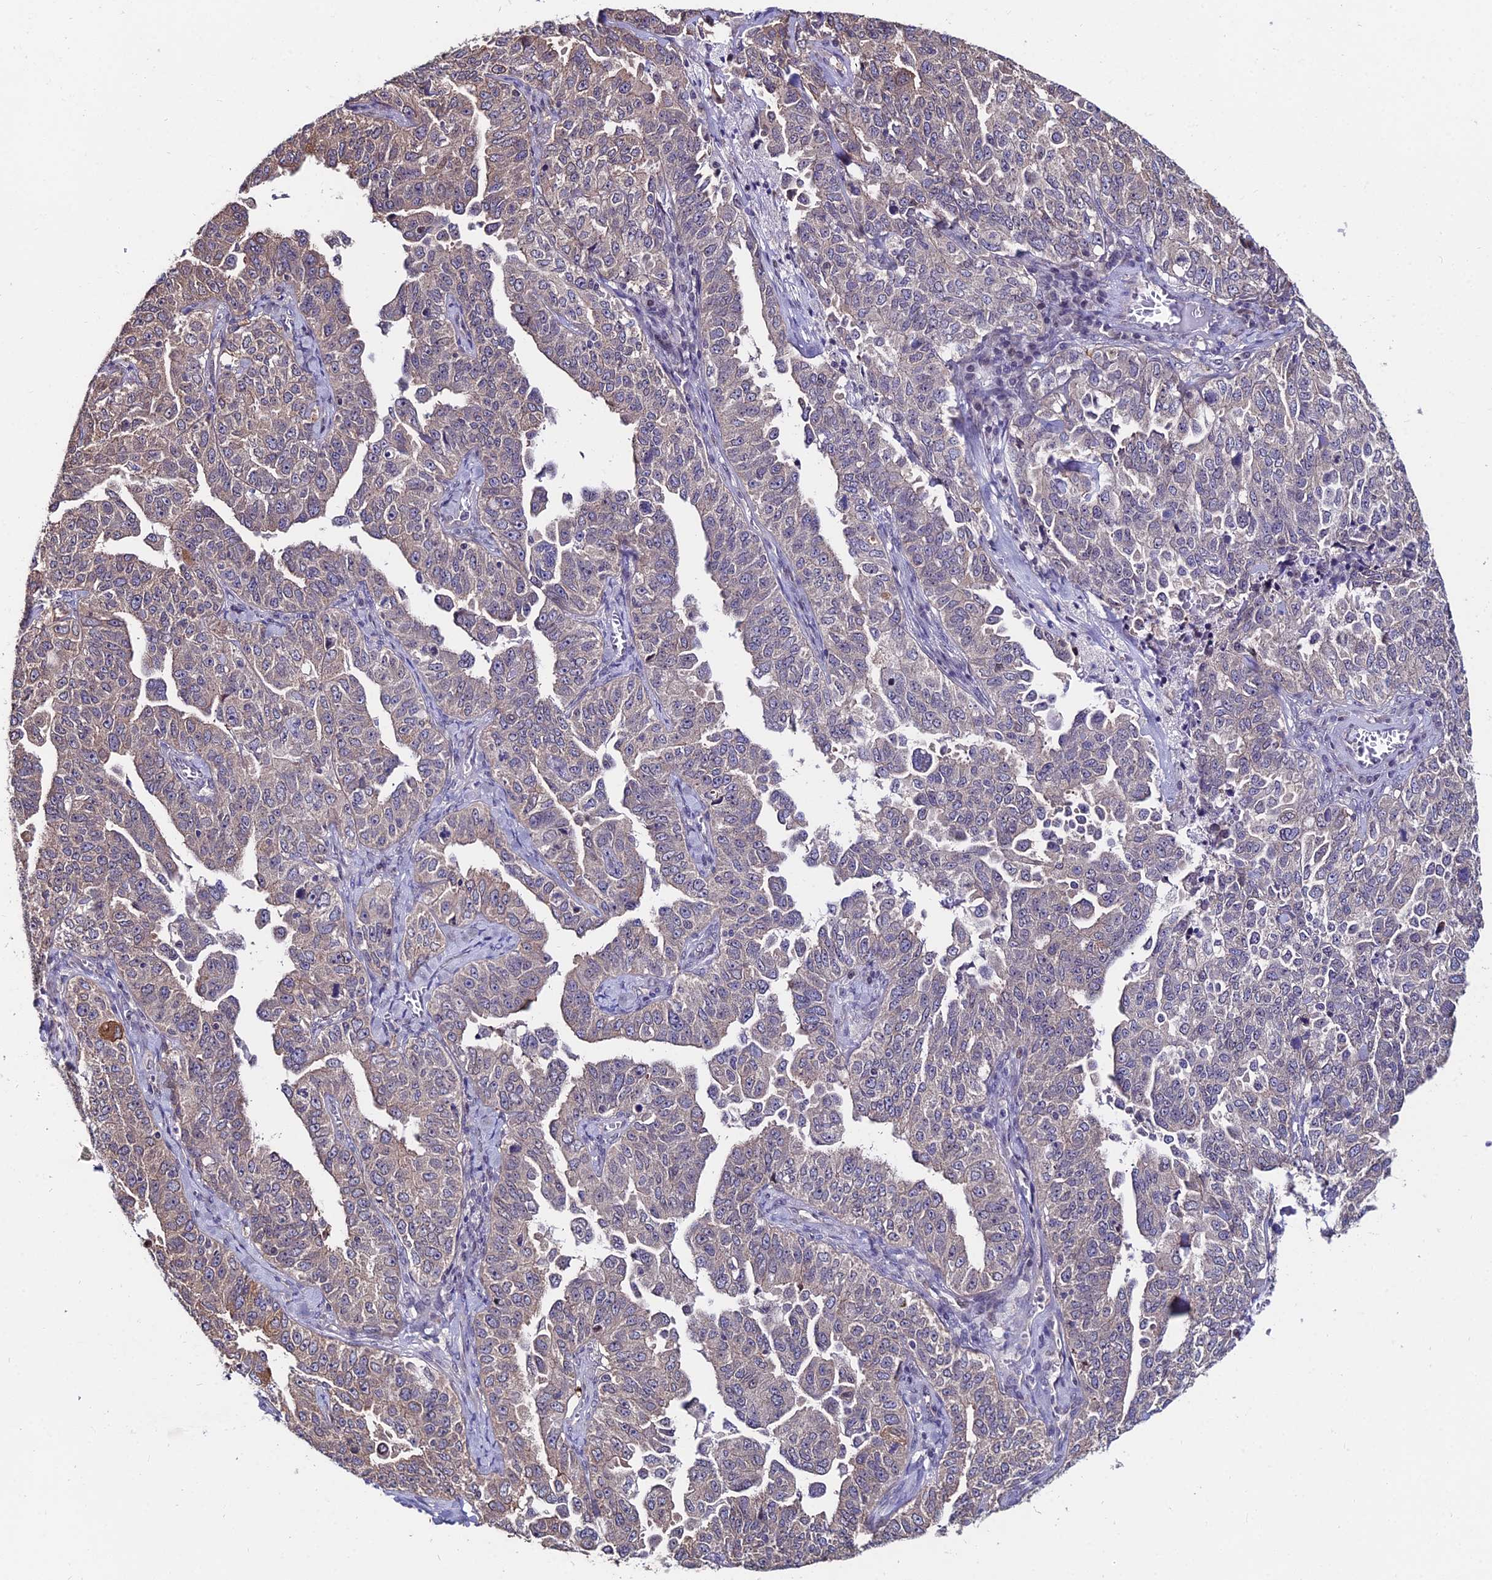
{"staining": {"intensity": "moderate", "quantity": "25%-75%", "location": "cytoplasmic/membranous"}, "tissue": "ovarian cancer", "cell_type": "Tumor cells", "image_type": "cancer", "snomed": [{"axis": "morphology", "description": "Carcinoma, endometroid"}, {"axis": "topography", "description": "Ovary"}], "caption": "Human ovarian cancer (endometroid carcinoma) stained for a protein (brown) exhibits moderate cytoplasmic/membranous positive positivity in approximately 25%-75% of tumor cells.", "gene": "INPP4A", "patient": {"sex": "female", "age": 62}}